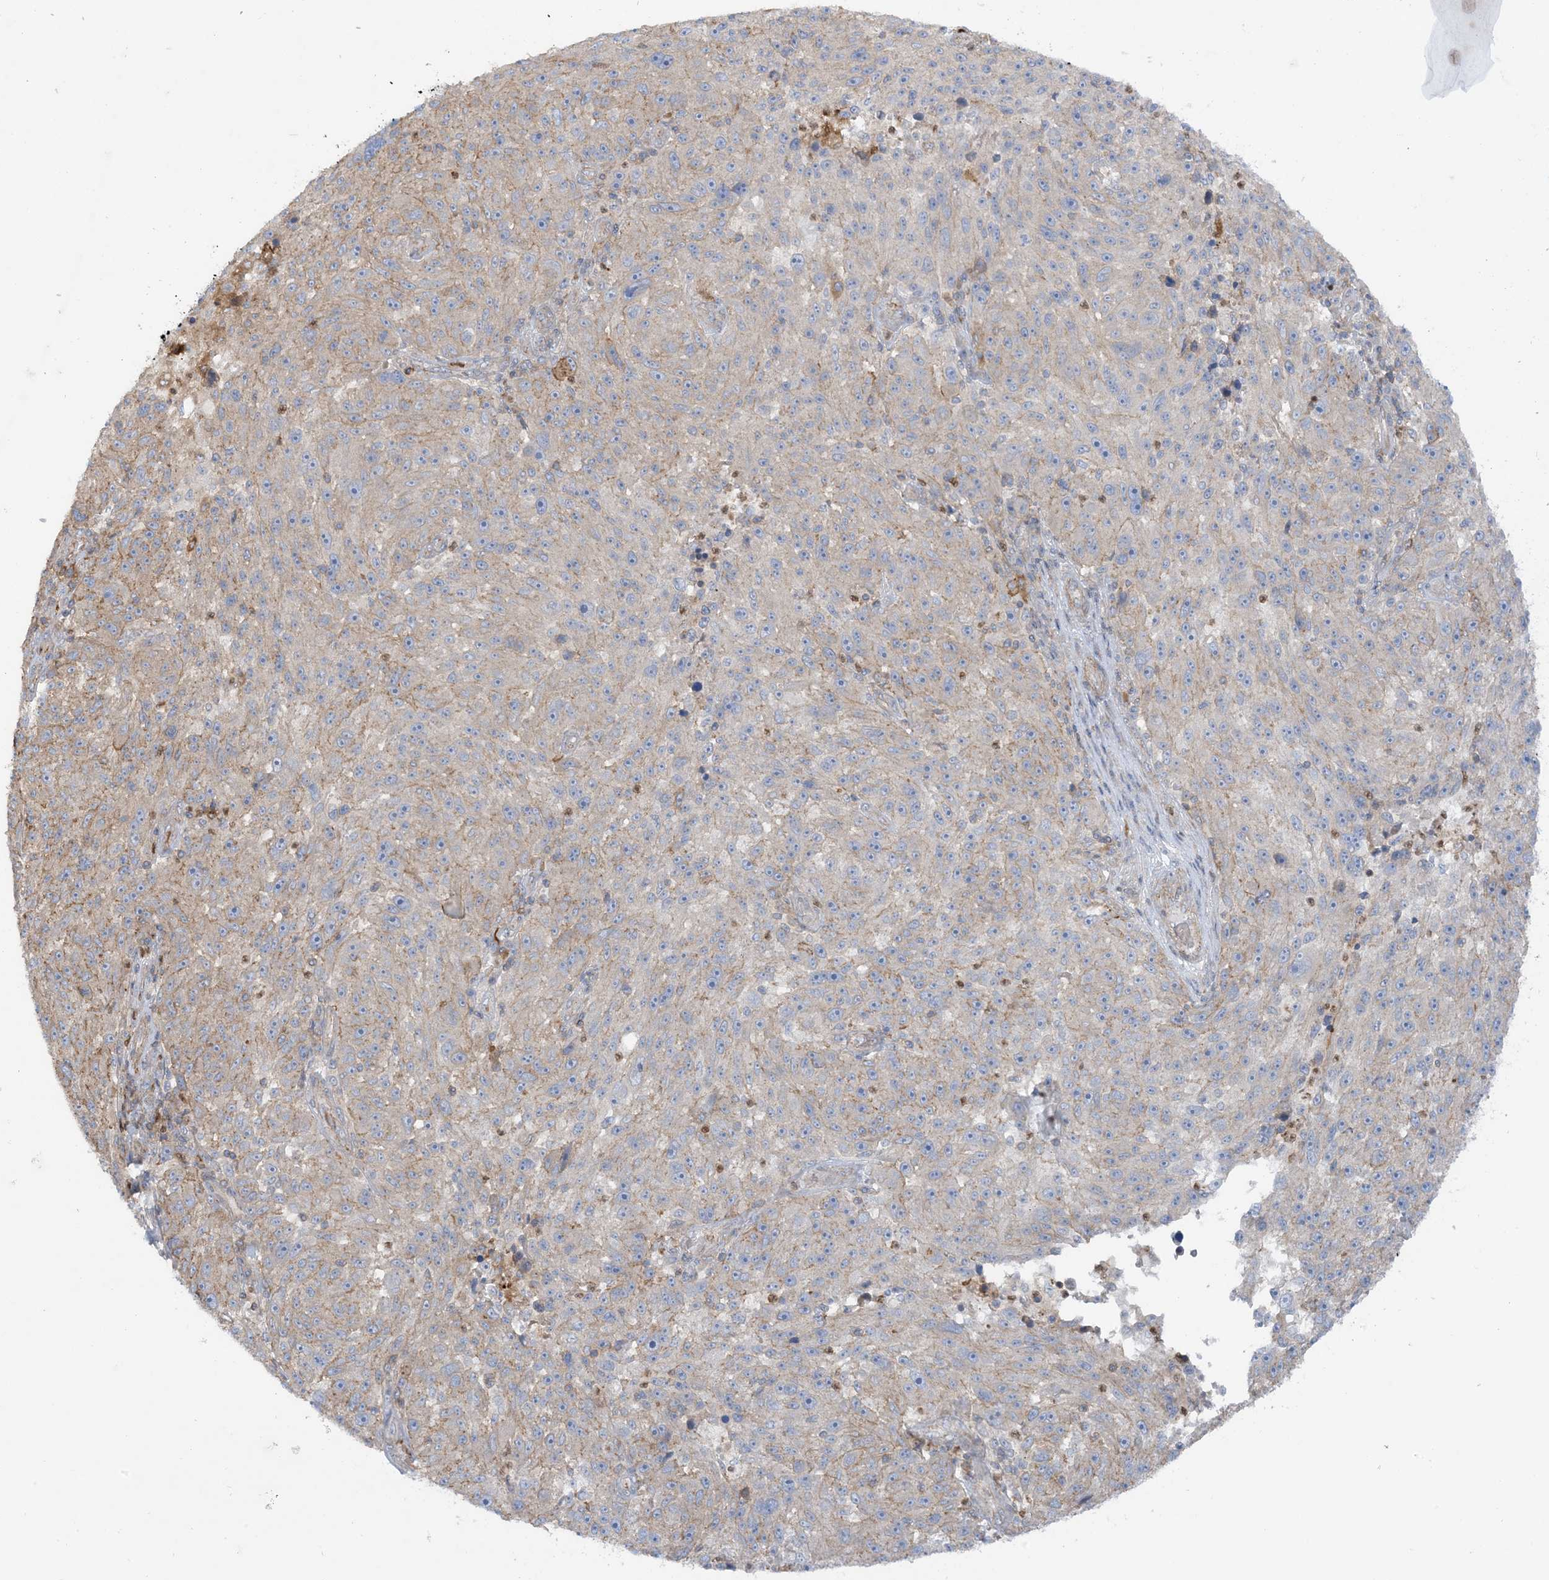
{"staining": {"intensity": "weak", "quantity": "<25%", "location": "cytoplasmic/membranous"}, "tissue": "melanoma", "cell_type": "Tumor cells", "image_type": "cancer", "snomed": [{"axis": "morphology", "description": "Malignant melanoma, NOS"}, {"axis": "topography", "description": "Skin"}], "caption": "Human malignant melanoma stained for a protein using immunohistochemistry displays no expression in tumor cells.", "gene": "ICMT", "patient": {"sex": "male", "age": 53}}